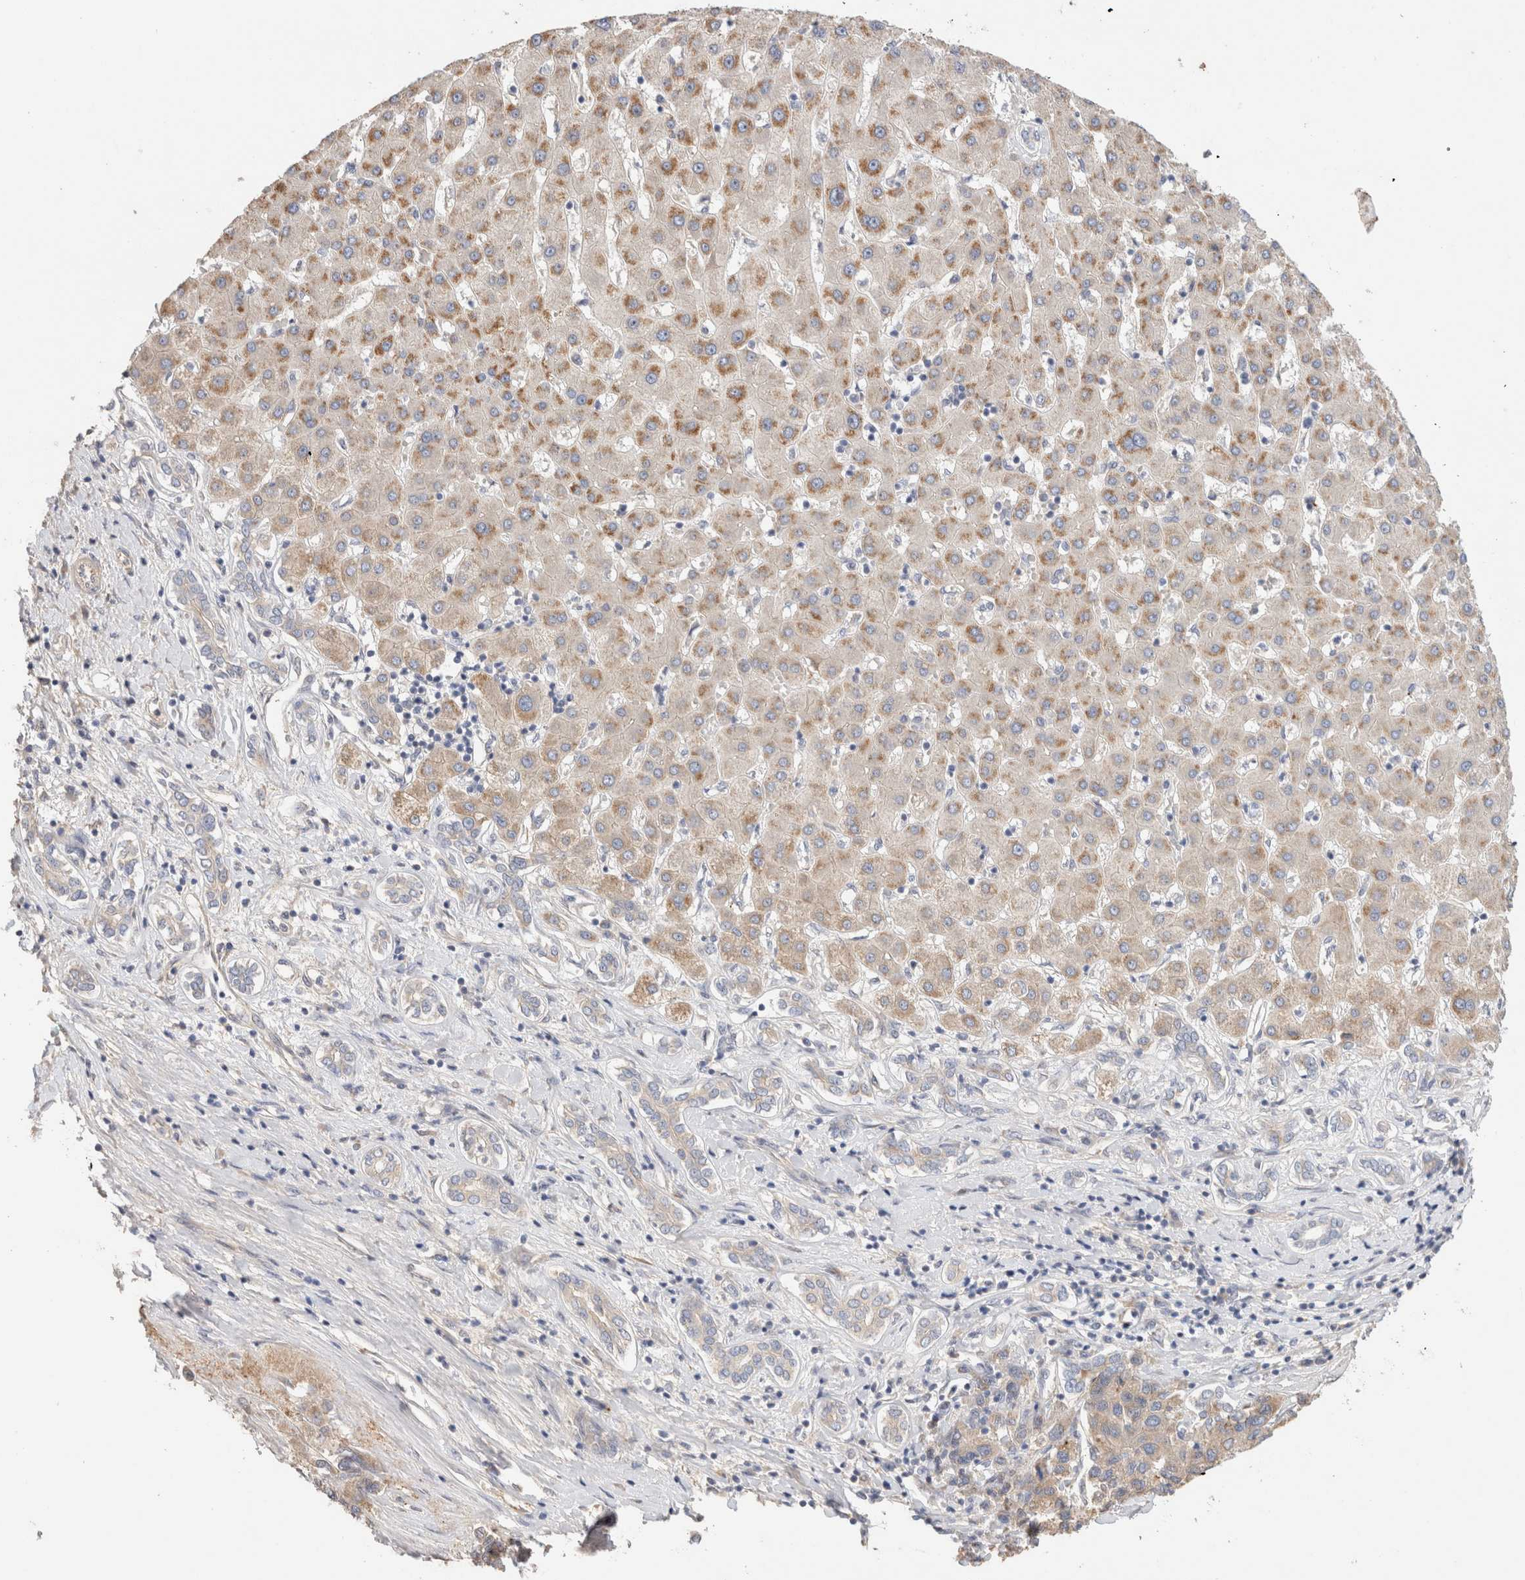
{"staining": {"intensity": "moderate", "quantity": "25%-75%", "location": "cytoplasmic/membranous"}, "tissue": "liver cancer", "cell_type": "Tumor cells", "image_type": "cancer", "snomed": [{"axis": "morphology", "description": "Carcinoma, Hepatocellular, NOS"}, {"axis": "topography", "description": "Liver"}], "caption": "About 25%-75% of tumor cells in liver cancer reveal moderate cytoplasmic/membranous protein staining as visualized by brown immunohistochemical staining.", "gene": "PROS1", "patient": {"sex": "male", "age": 65}}